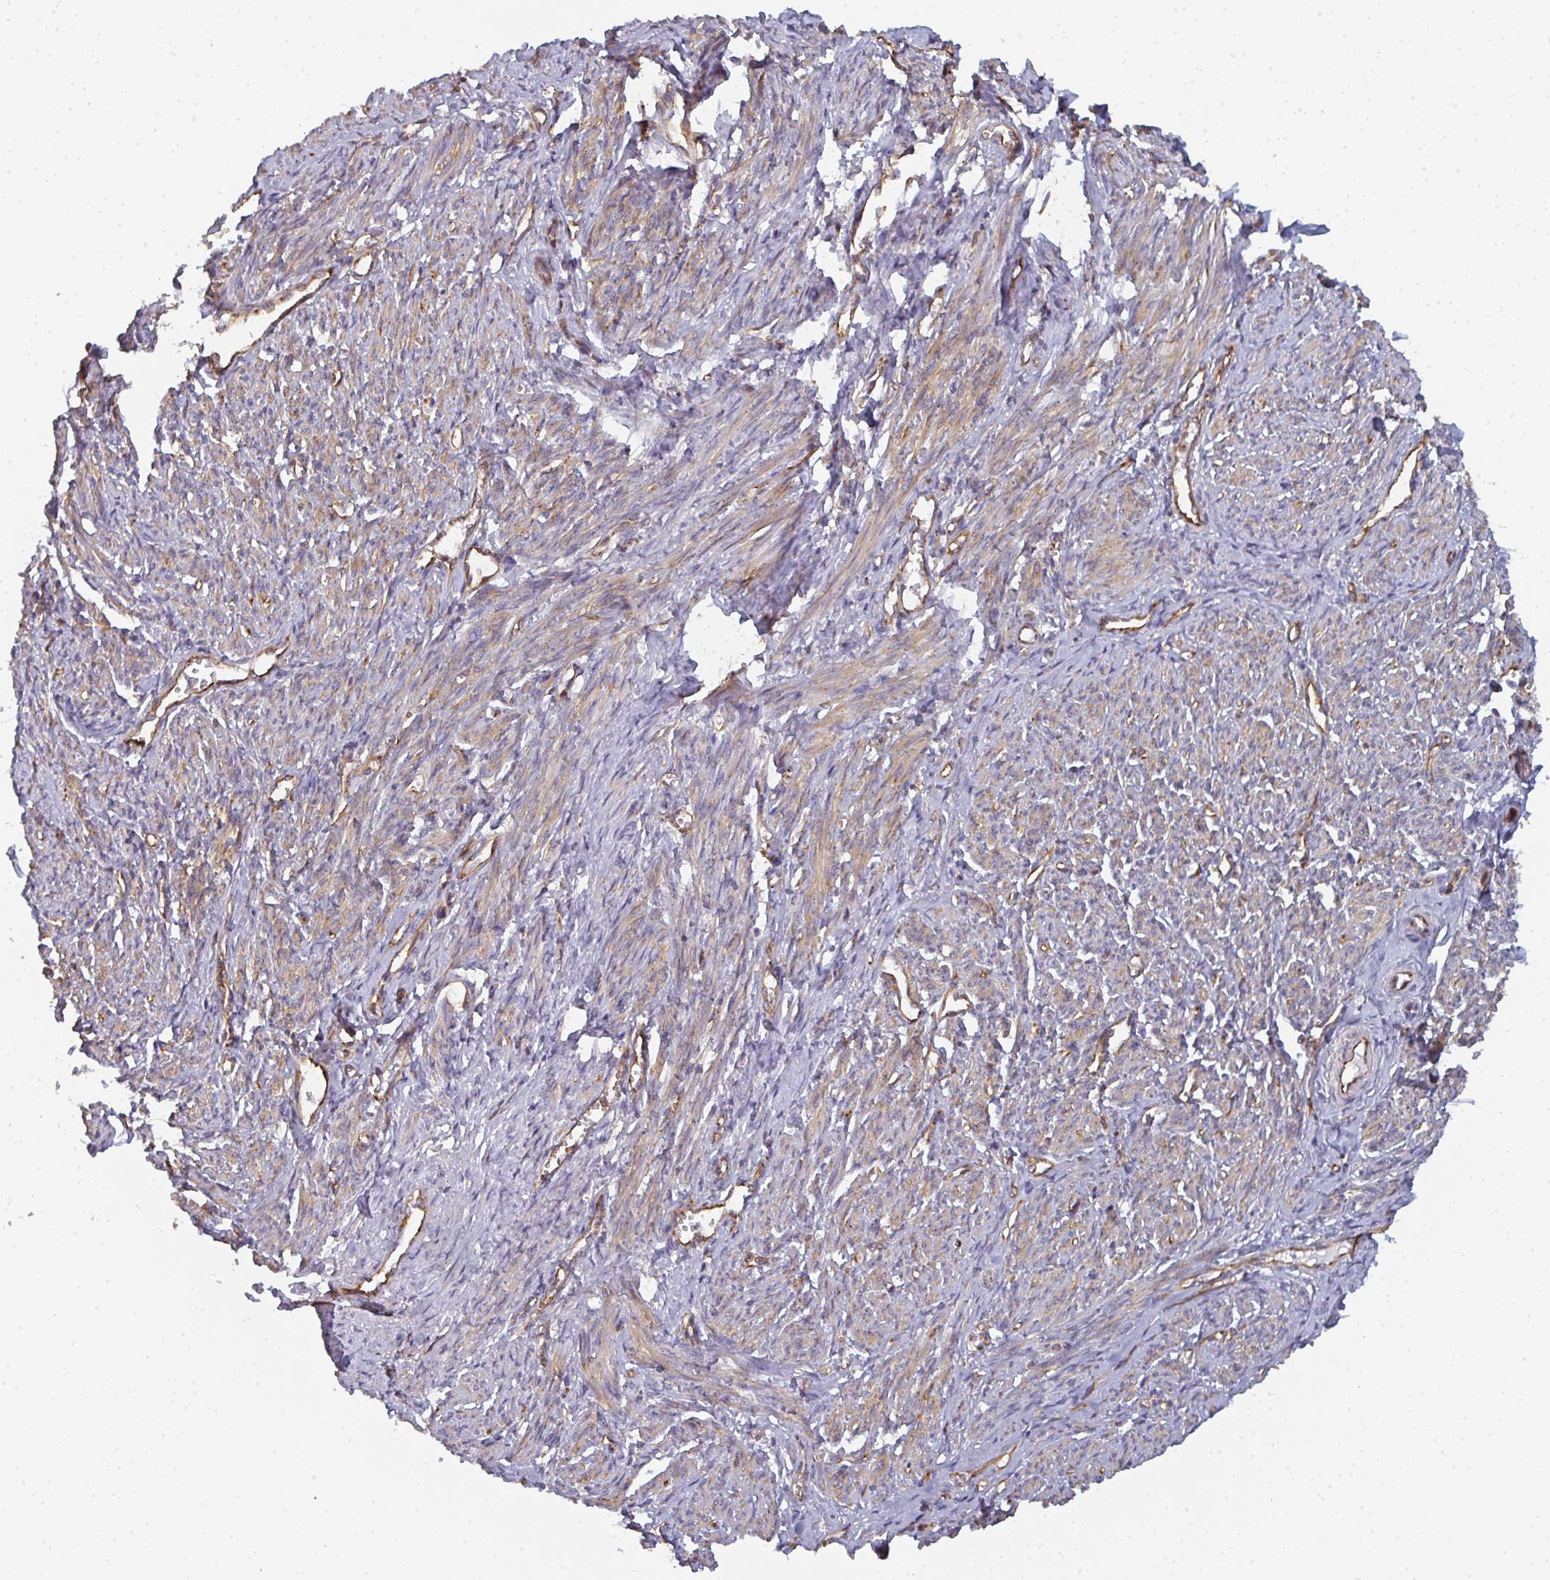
{"staining": {"intensity": "moderate", "quantity": "25%-75%", "location": "cytoplasmic/membranous"}, "tissue": "smooth muscle", "cell_type": "Smooth muscle cells", "image_type": "normal", "snomed": [{"axis": "morphology", "description": "Normal tissue, NOS"}, {"axis": "topography", "description": "Smooth muscle"}], "caption": "Protein analysis of unremarkable smooth muscle displays moderate cytoplasmic/membranous expression in approximately 25%-75% of smooth muscle cells.", "gene": "DYNC1I2", "patient": {"sex": "female", "age": 65}}